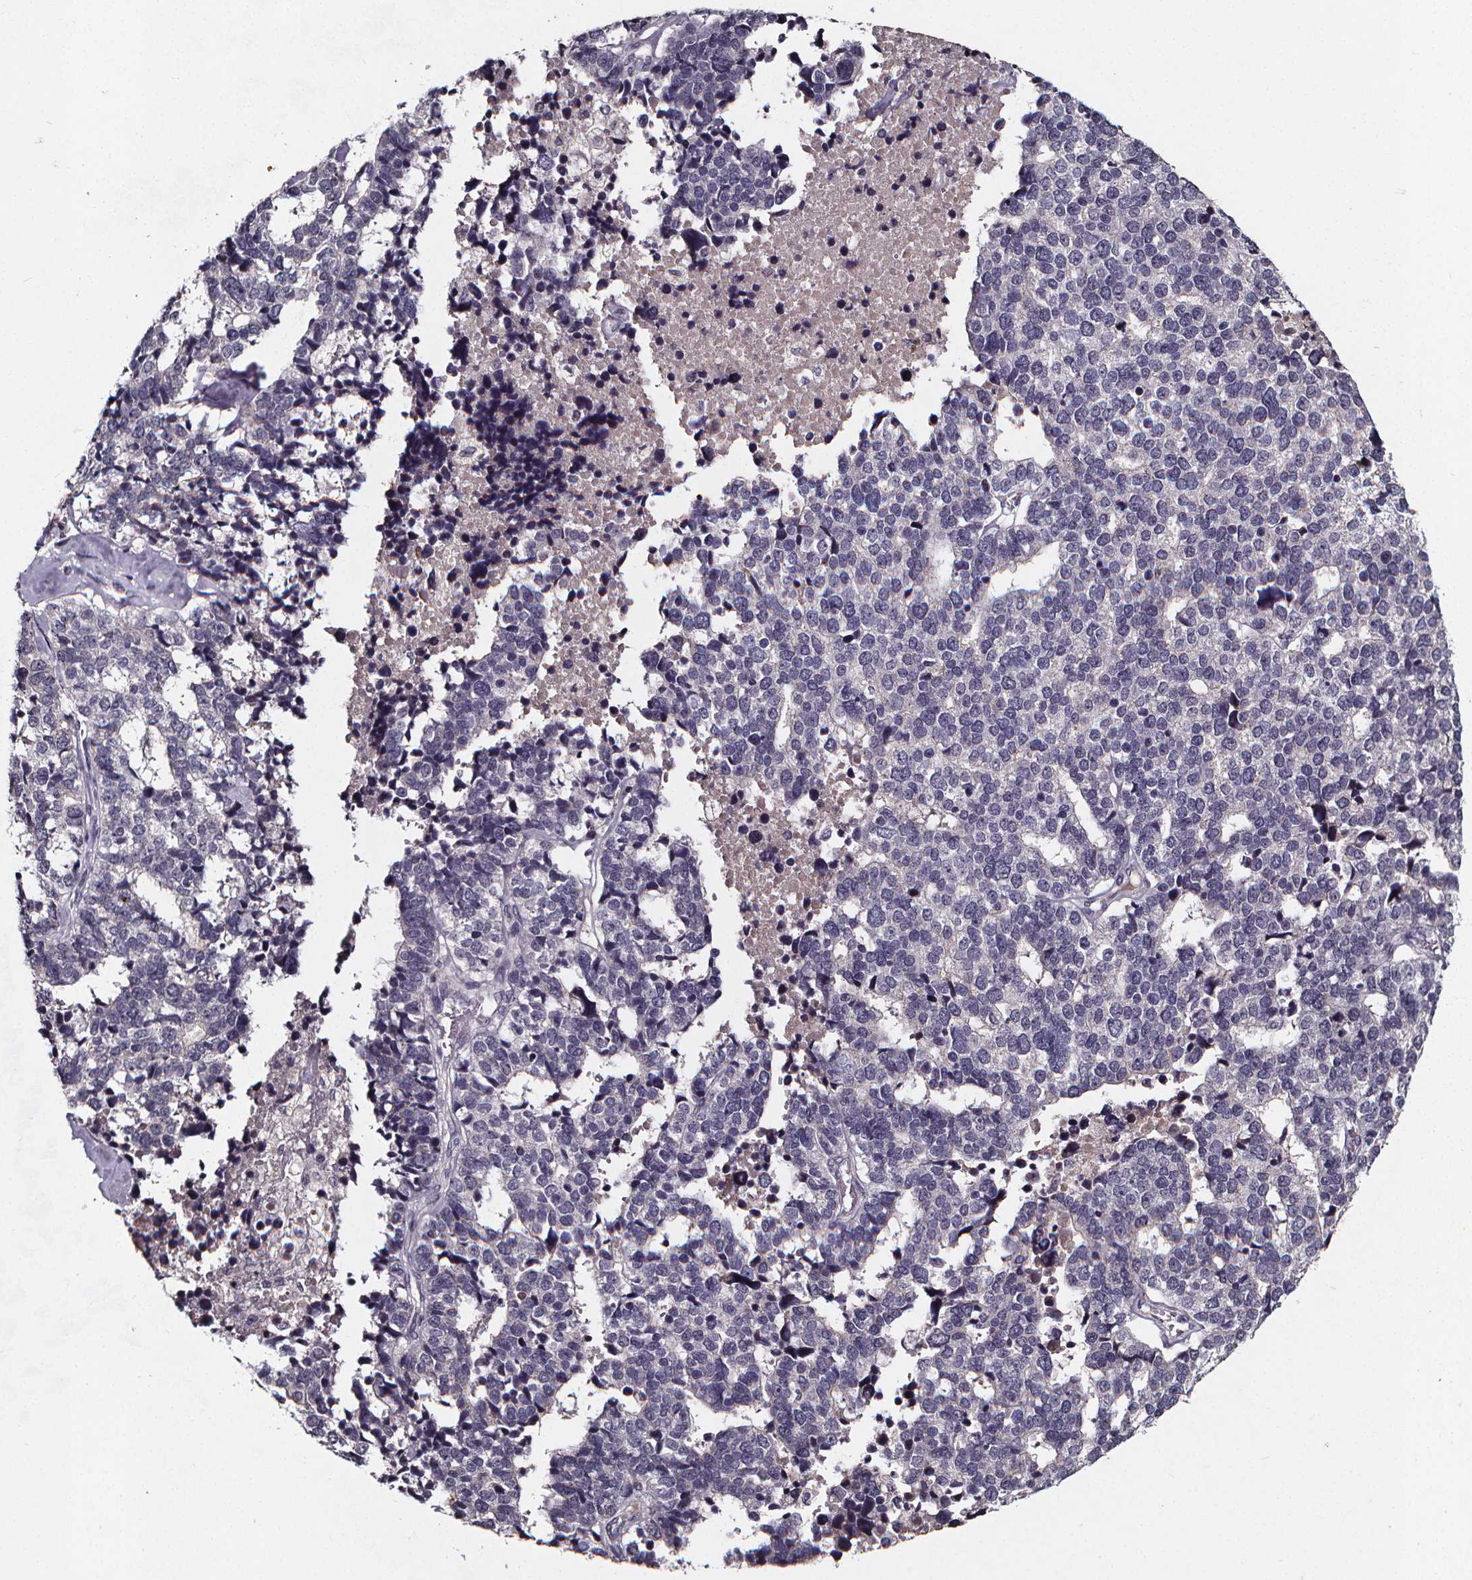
{"staining": {"intensity": "negative", "quantity": "none", "location": "none"}, "tissue": "stomach cancer", "cell_type": "Tumor cells", "image_type": "cancer", "snomed": [{"axis": "morphology", "description": "Adenocarcinoma, NOS"}, {"axis": "topography", "description": "Stomach"}], "caption": "Immunohistochemistry histopathology image of human stomach cancer stained for a protein (brown), which exhibits no staining in tumor cells. The staining was performed using DAB to visualize the protein expression in brown, while the nuclei were stained in blue with hematoxylin (Magnification: 20x).", "gene": "SPAG8", "patient": {"sex": "male", "age": 69}}